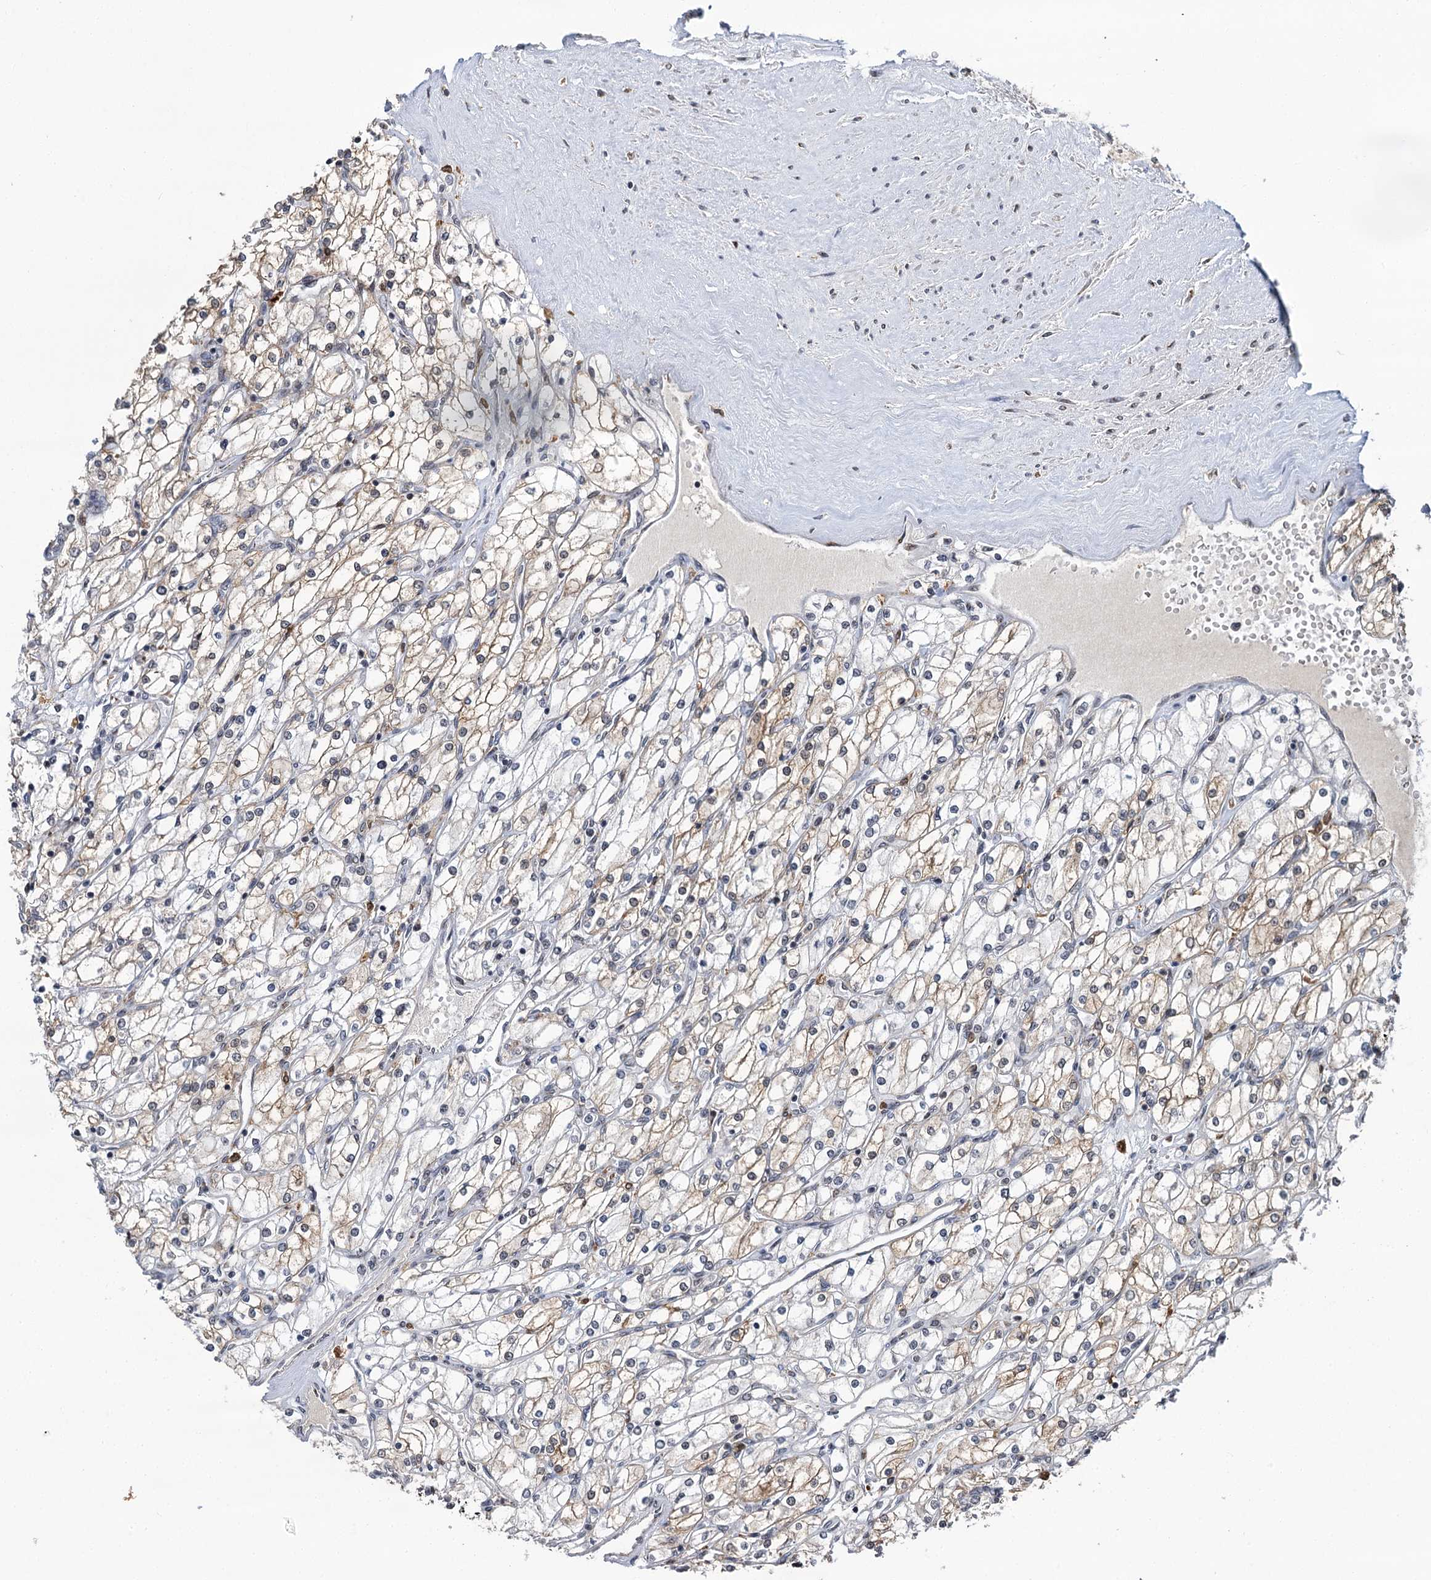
{"staining": {"intensity": "weak", "quantity": "25%-75%", "location": "cytoplasmic/membranous"}, "tissue": "renal cancer", "cell_type": "Tumor cells", "image_type": "cancer", "snomed": [{"axis": "morphology", "description": "Adenocarcinoma, NOS"}, {"axis": "topography", "description": "Kidney"}], "caption": "IHC micrograph of neoplastic tissue: renal cancer stained using IHC reveals low levels of weak protein expression localized specifically in the cytoplasmic/membranous of tumor cells, appearing as a cytoplasmic/membranous brown color.", "gene": "PPHLN1", "patient": {"sex": "male", "age": 80}}